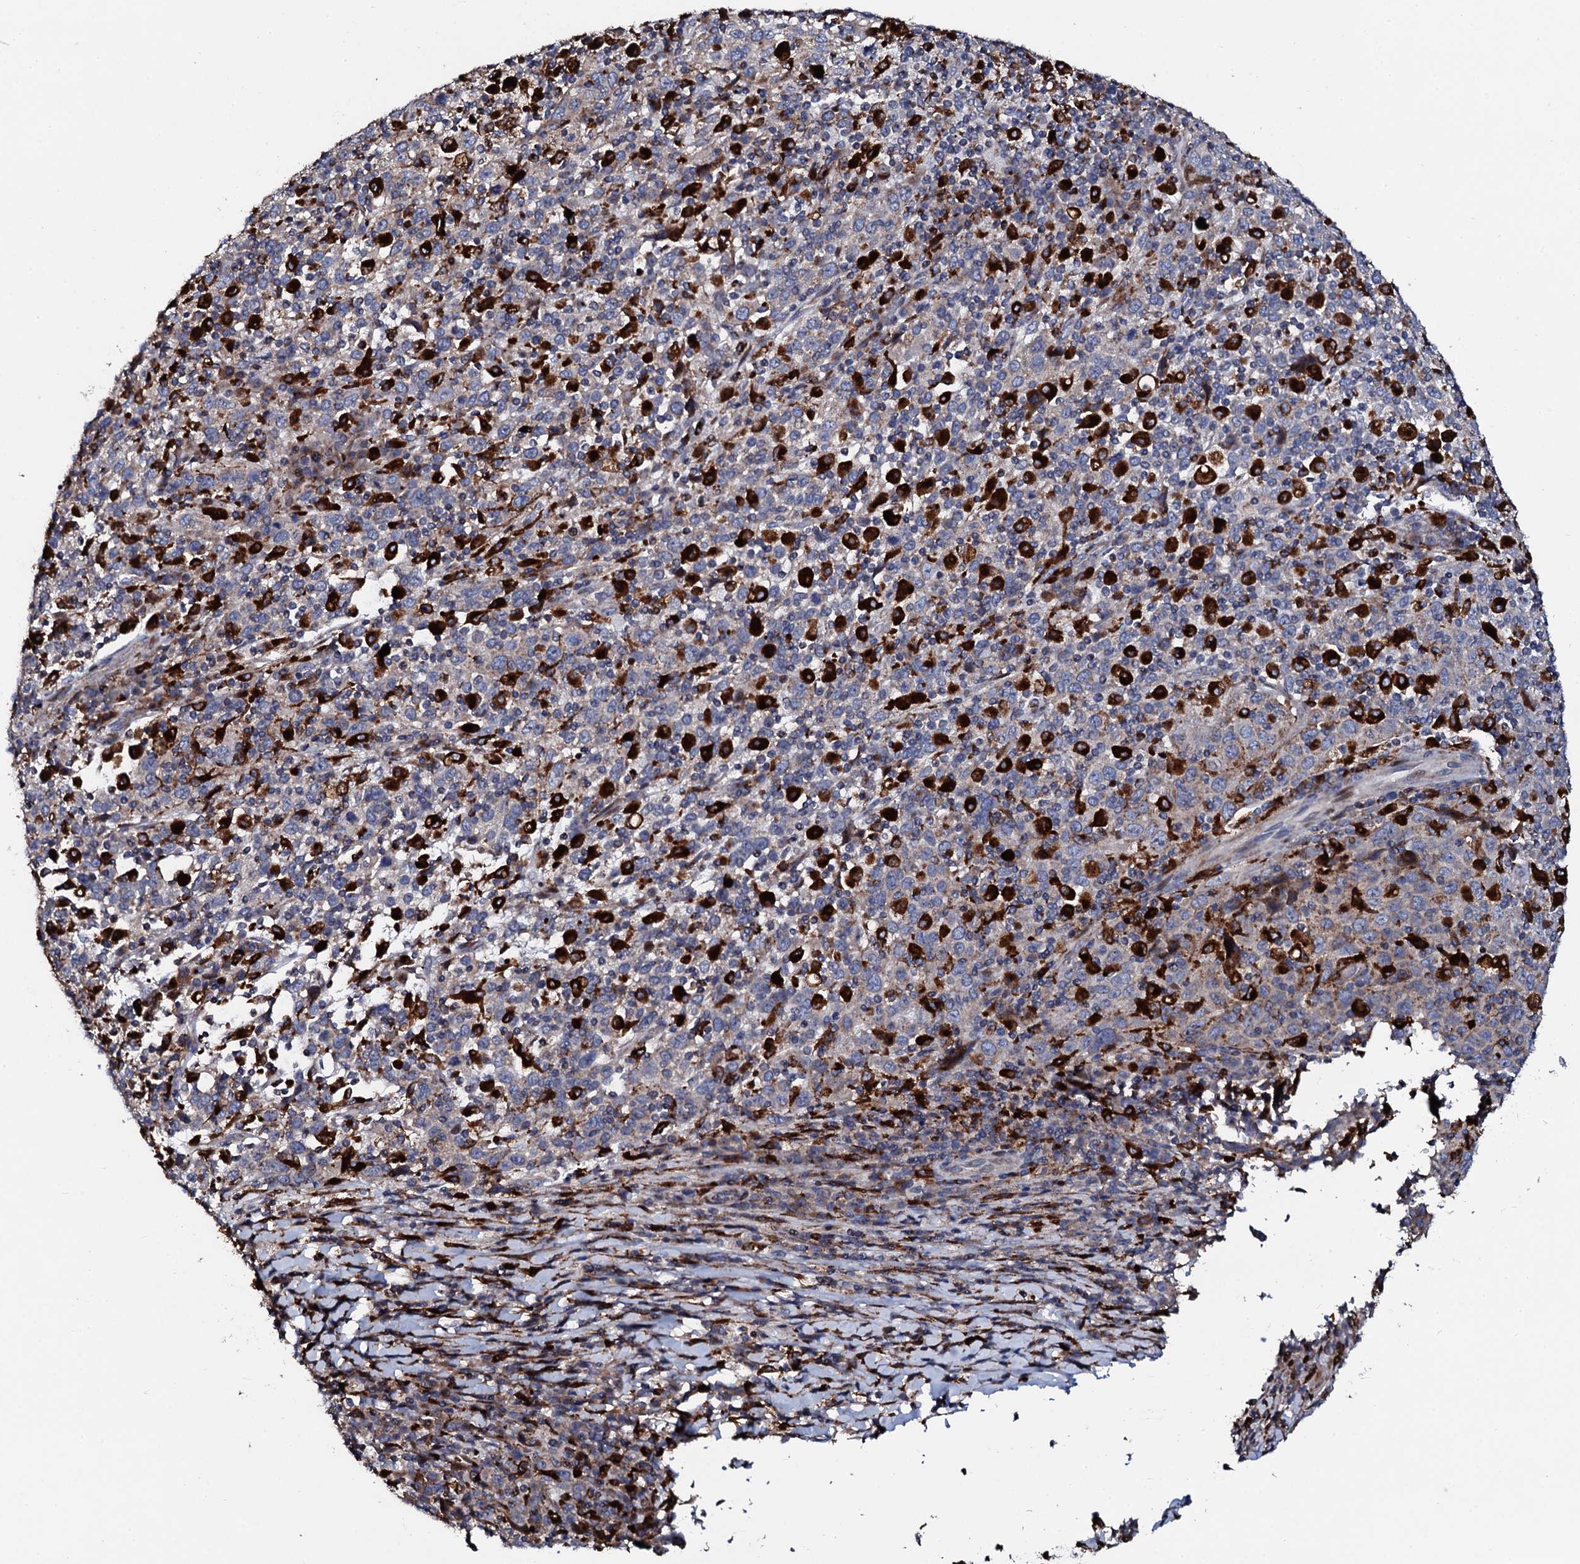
{"staining": {"intensity": "weak", "quantity": "25%-75%", "location": "cytoplasmic/membranous"}, "tissue": "cervical cancer", "cell_type": "Tumor cells", "image_type": "cancer", "snomed": [{"axis": "morphology", "description": "Squamous cell carcinoma, NOS"}, {"axis": "topography", "description": "Cervix"}], "caption": "An image showing weak cytoplasmic/membranous expression in approximately 25%-75% of tumor cells in cervical cancer (squamous cell carcinoma), as visualized by brown immunohistochemical staining.", "gene": "TCIRG1", "patient": {"sex": "female", "age": 46}}